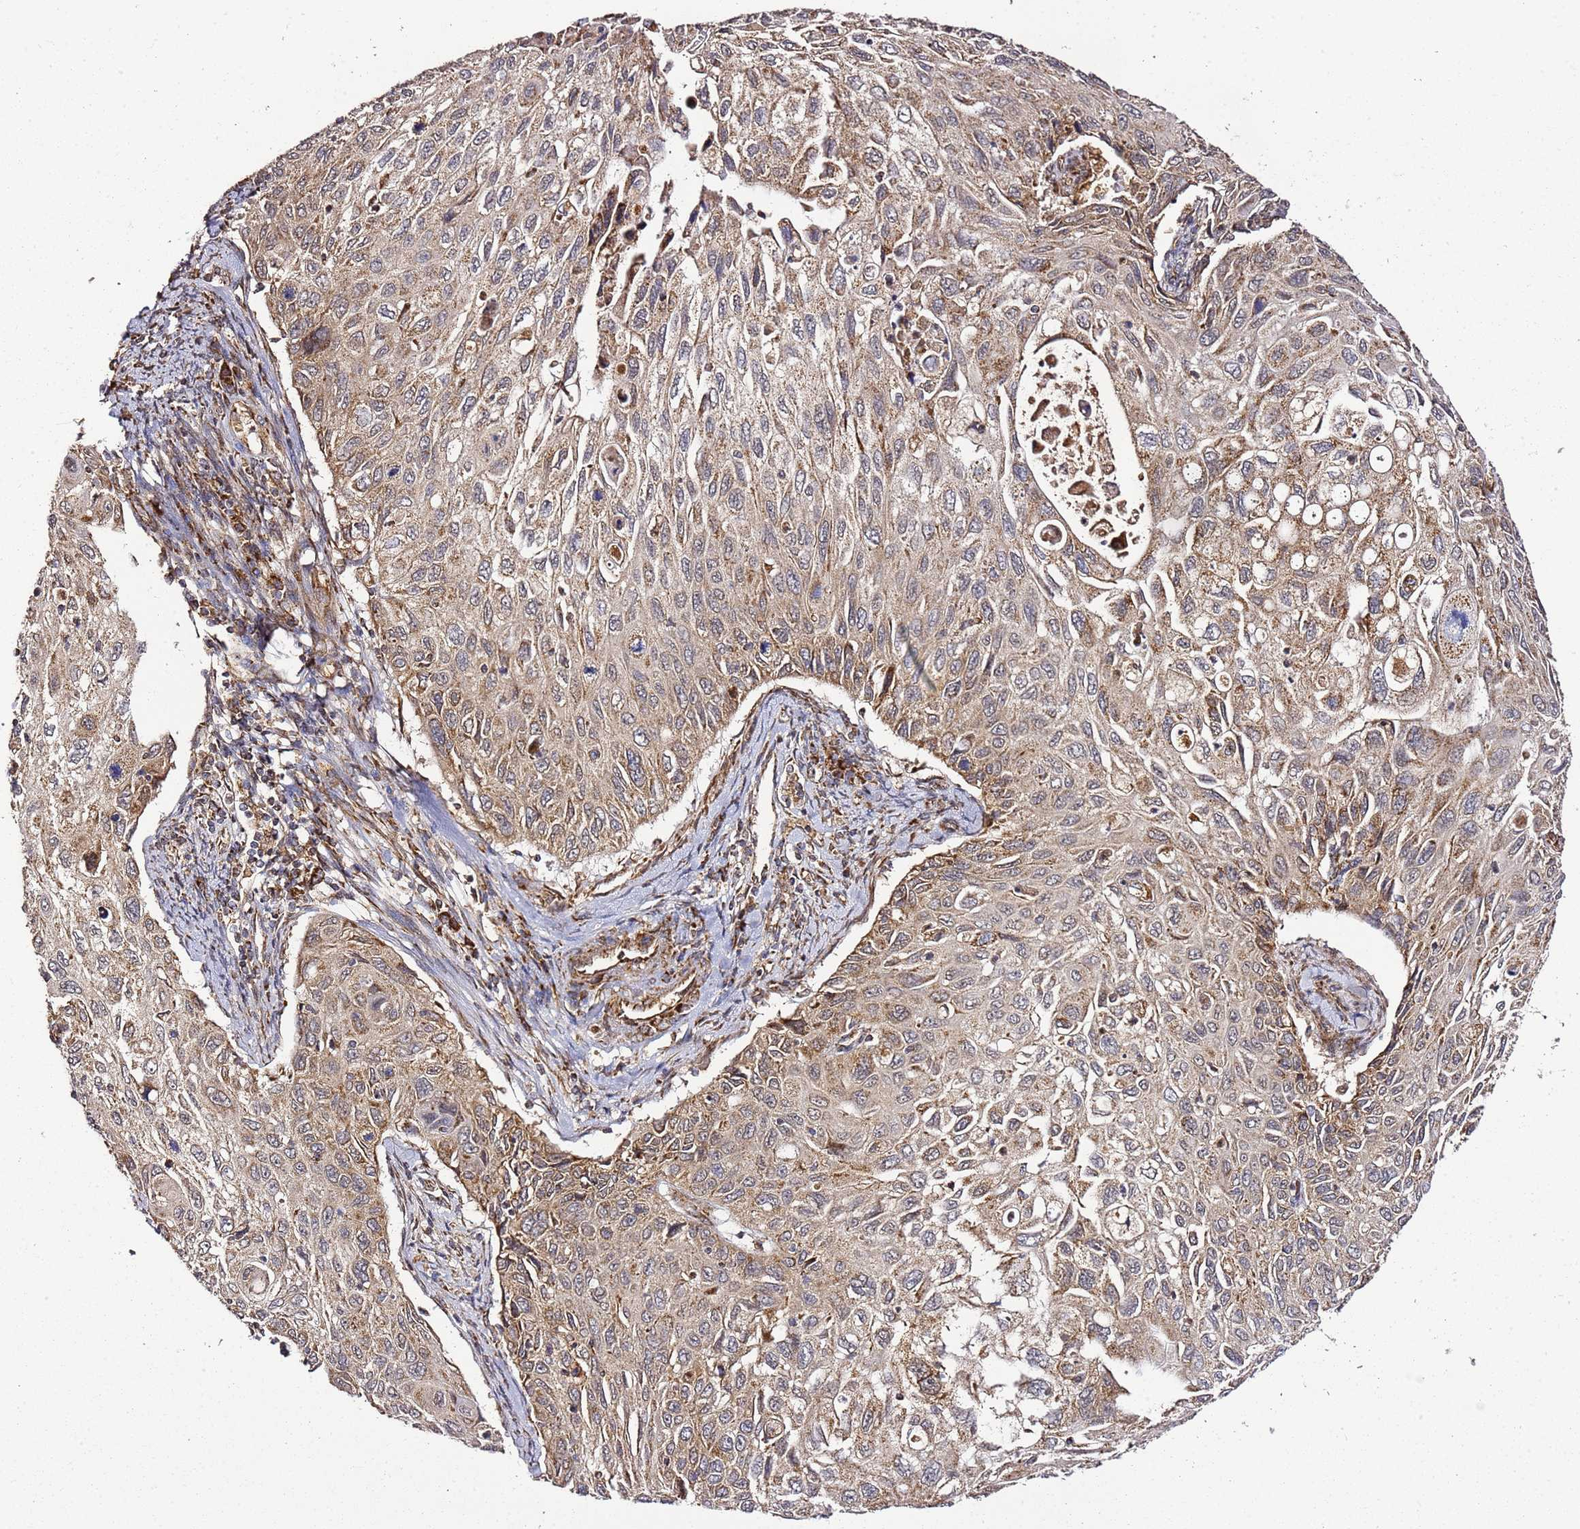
{"staining": {"intensity": "moderate", "quantity": ">75%", "location": "cytoplasmic/membranous"}, "tissue": "cervical cancer", "cell_type": "Tumor cells", "image_type": "cancer", "snomed": [{"axis": "morphology", "description": "Squamous cell carcinoma, NOS"}, {"axis": "topography", "description": "Cervix"}], "caption": "Cervical squamous cell carcinoma stained with DAB immunohistochemistry (IHC) reveals medium levels of moderate cytoplasmic/membranous staining in about >75% of tumor cells.", "gene": "TM2D2", "patient": {"sex": "female", "age": 70}}